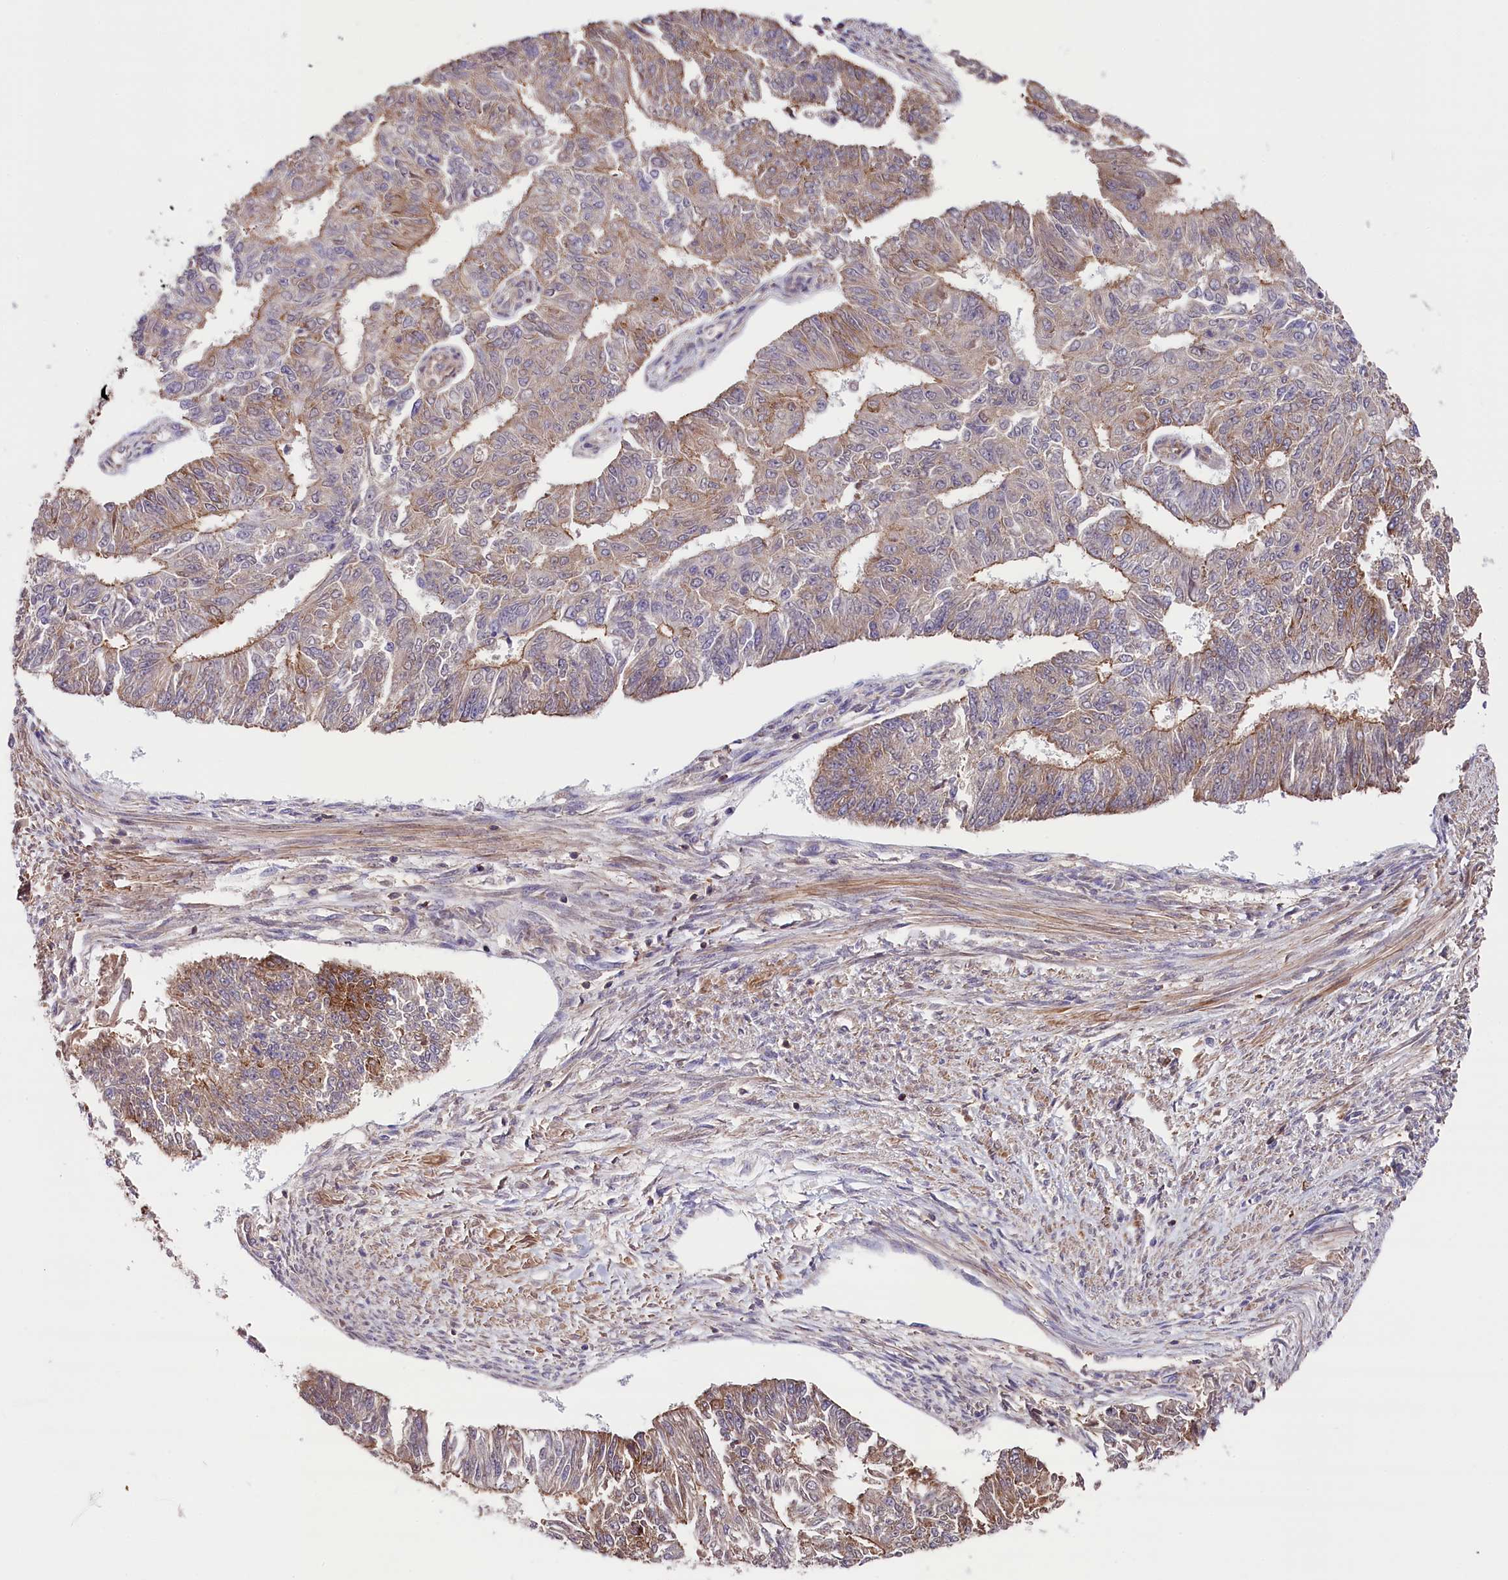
{"staining": {"intensity": "moderate", "quantity": "<25%", "location": "cytoplasmic/membranous"}, "tissue": "endometrial cancer", "cell_type": "Tumor cells", "image_type": "cancer", "snomed": [{"axis": "morphology", "description": "Adenocarcinoma, NOS"}, {"axis": "topography", "description": "Endometrium"}], "caption": "Immunohistochemical staining of endometrial cancer demonstrates moderate cytoplasmic/membranous protein staining in approximately <25% of tumor cells.", "gene": "SKIDA1", "patient": {"sex": "female", "age": 32}}